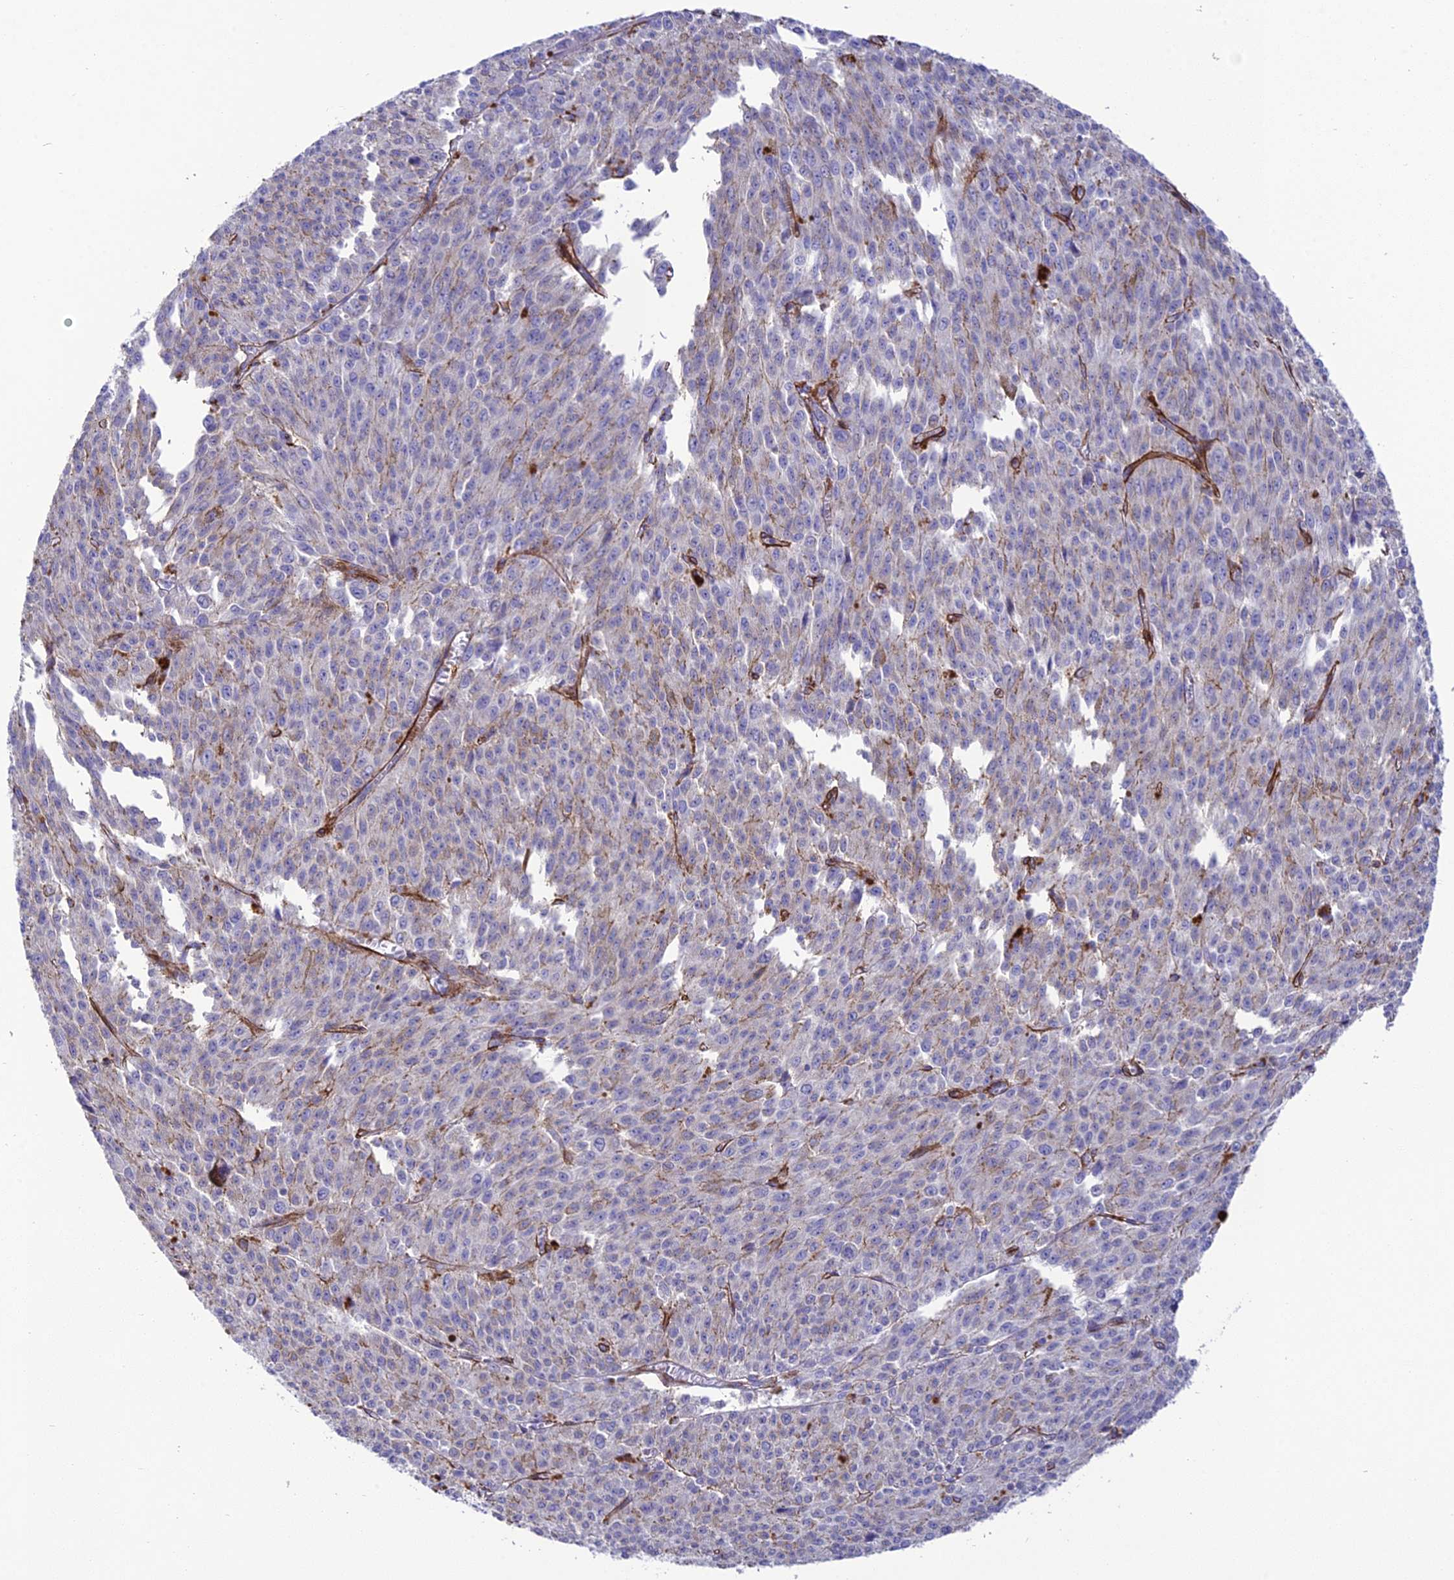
{"staining": {"intensity": "weak", "quantity": "<25%", "location": "cytoplasmic/membranous"}, "tissue": "melanoma", "cell_type": "Tumor cells", "image_type": "cancer", "snomed": [{"axis": "morphology", "description": "Malignant melanoma, NOS"}, {"axis": "topography", "description": "Skin"}], "caption": "IHC photomicrograph of human malignant melanoma stained for a protein (brown), which shows no staining in tumor cells. (Immunohistochemistry (ihc), brightfield microscopy, high magnification).", "gene": "TNS1", "patient": {"sex": "female", "age": 52}}